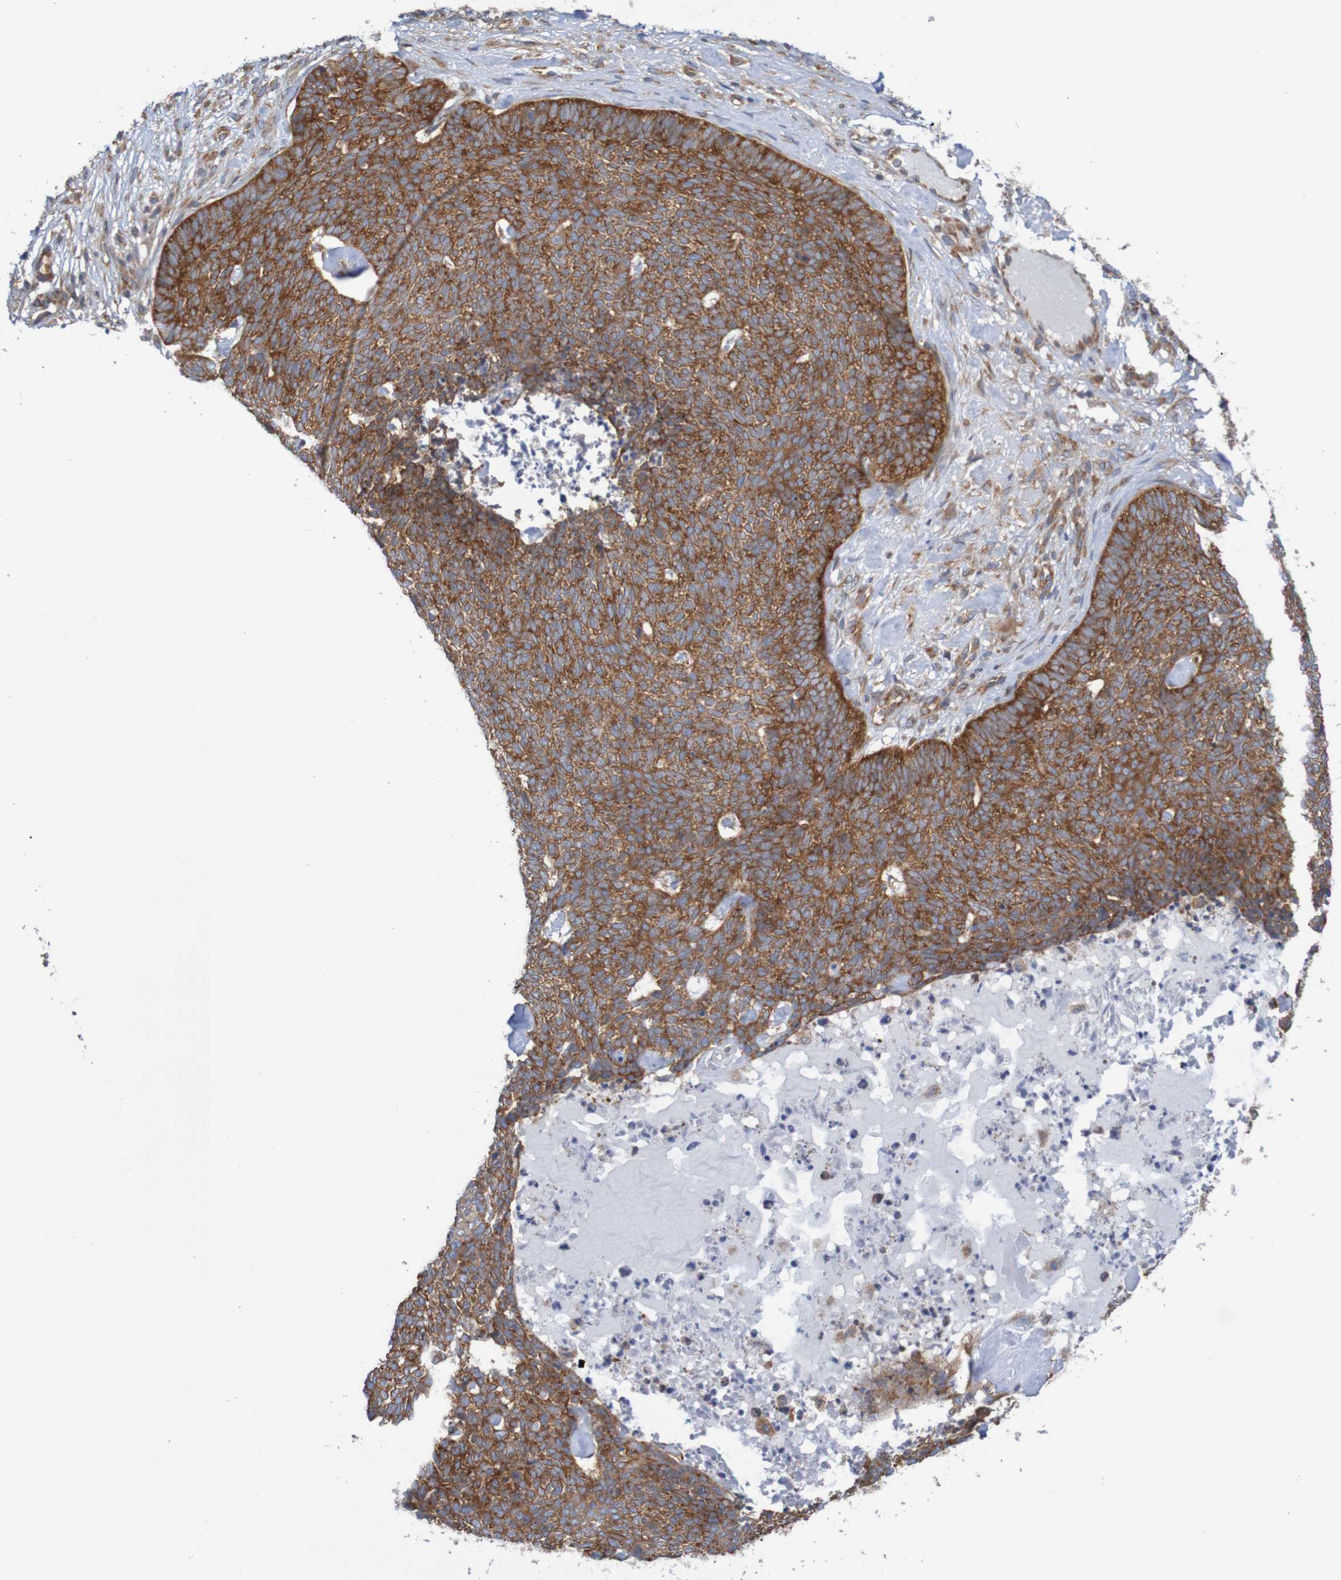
{"staining": {"intensity": "strong", "quantity": ">75%", "location": "cytoplasmic/membranous"}, "tissue": "skin cancer", "cell_type": "Tumor cells", "image_type": "cancer", "snomed": [{"axis": "morphology", "description": "Basal cell carcinoma"}, {"axis": "topography", "description": "Skin"}], "caption": "The immunohistochemical stain highlights strong cytoplasmic/membranous expression in tumor cells of skin cancer tissue. The protein is stained brown, and the nuclei are stained in blue (DAB (3,3'-diaminobenzidine) IHC with brightfield microscopy, high magnification).", "gene": "LRRC47", "patient": {"sex": "female", "age": 84}}